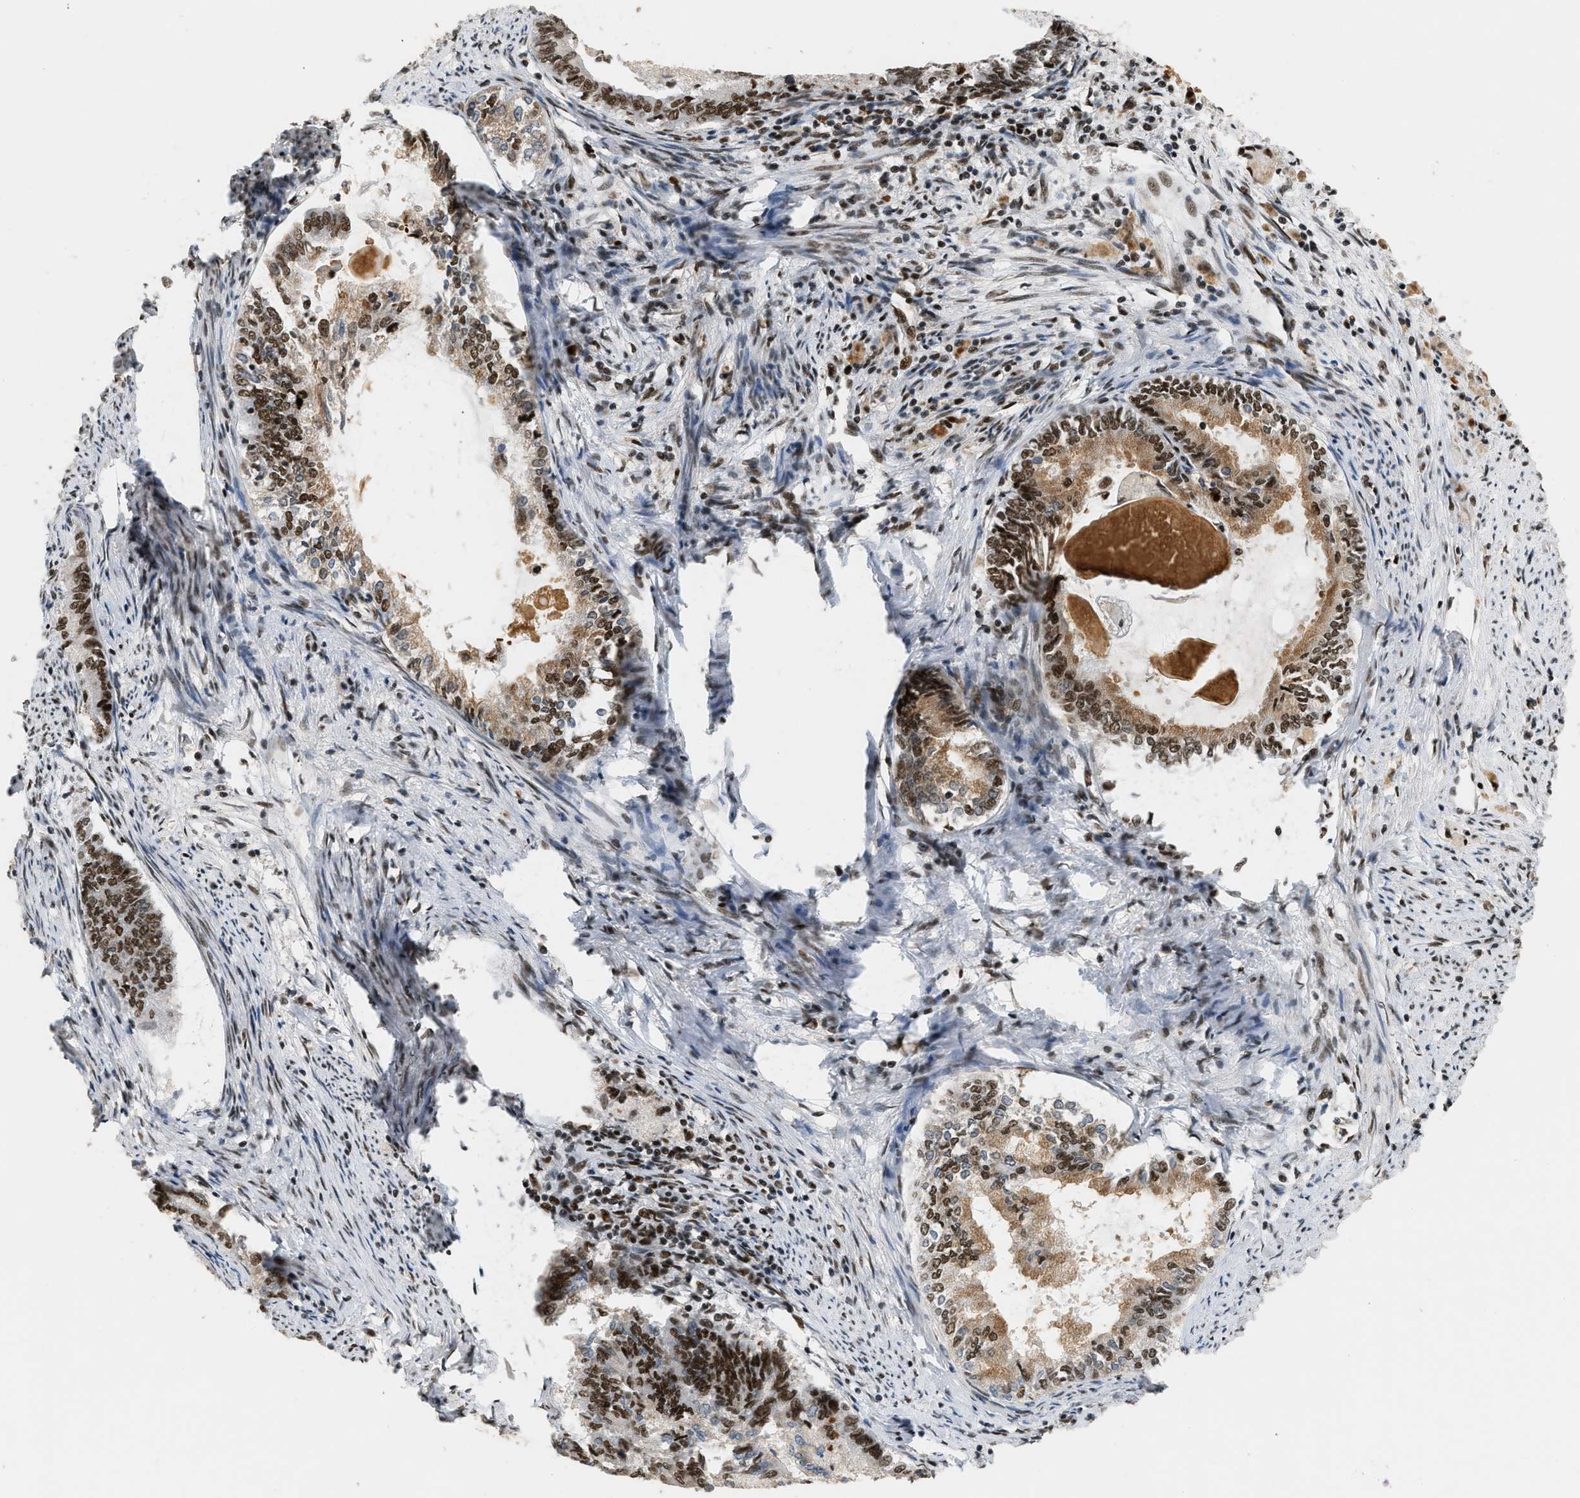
{"staining": {"intensity": "strong", "quantity": ">75%", "location": "nuclear"}, "tissue": "endometrial cancer", "cell_type": "Tumor cells", "image_type": "cancer", "snomed": [{"axis": "morphology", "description": "Adenocarcinoma, NOS"}, {"axis": "topography", "description": "Endometrium"}], "caption": "Endometrial adenocarcinoma stained for a protein (brown) demonstrates strong nuclear positive positivity in about >75% of tumor cells.", "gene": "SMARCB1", "patient": {"sex": "female", "age": 86}}